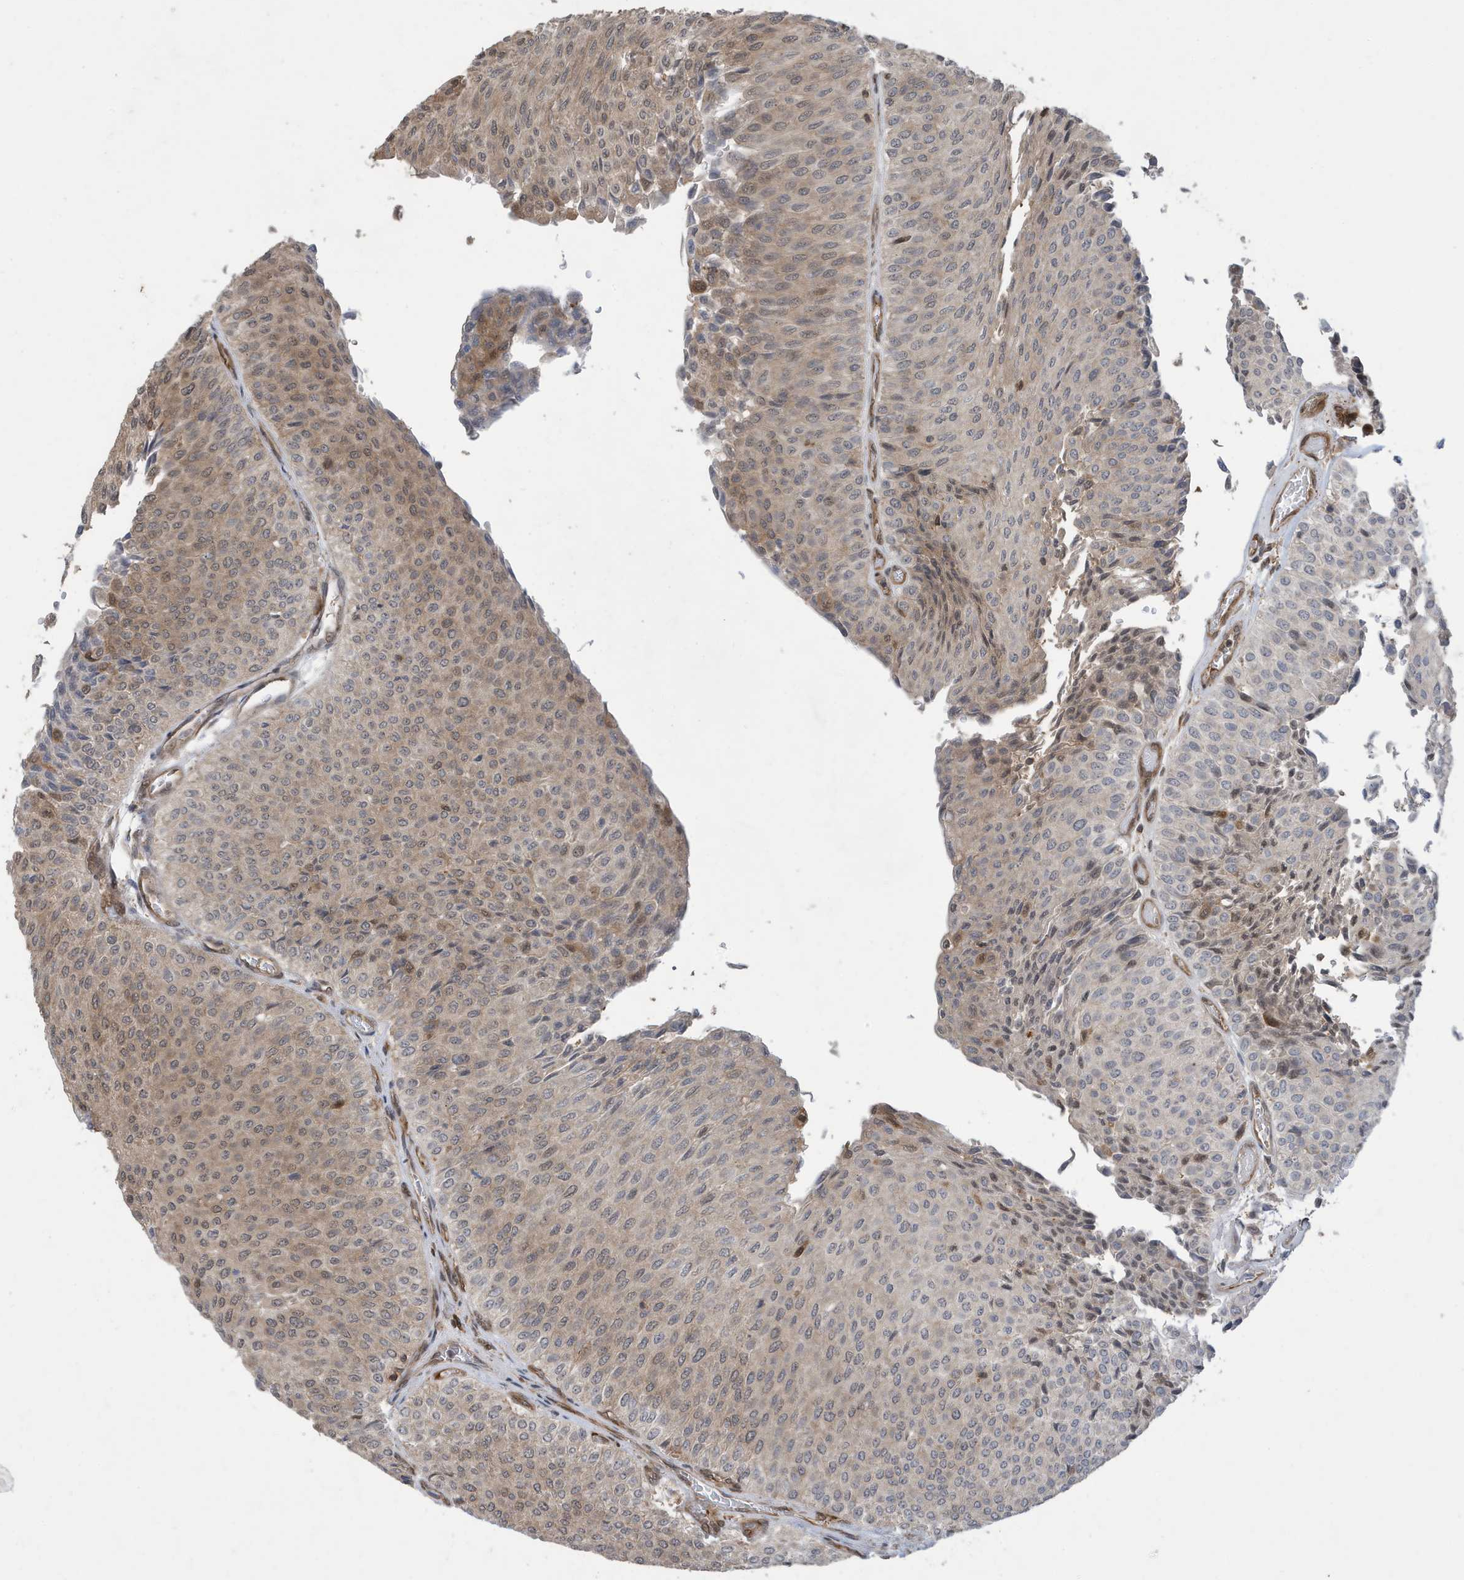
{"staining": {"intensity": "weak", "quantity": "25%-75%", "location": "cytoplasmic/membranous,nuclear"}, "tissue": "urothelial cancer", "cell_type": "Tumor cells", "image_type": "cancer", "snomed": [{"axis": "morphology", "description": "Urothelial carcinoma, Low grade"}, {"axis": "topography", "description": "Urinary bladder"}], "caption": "Immunohistochemistry (DAB) staining of low-grade urothelial carcinoma demonstrates weak cytoplasmic/membranous and nuclear protein expression in approximately 25%-75% of tumor cells.", "gene": "UBQLN1", "patient": {"sex": "male", "age": 78}}